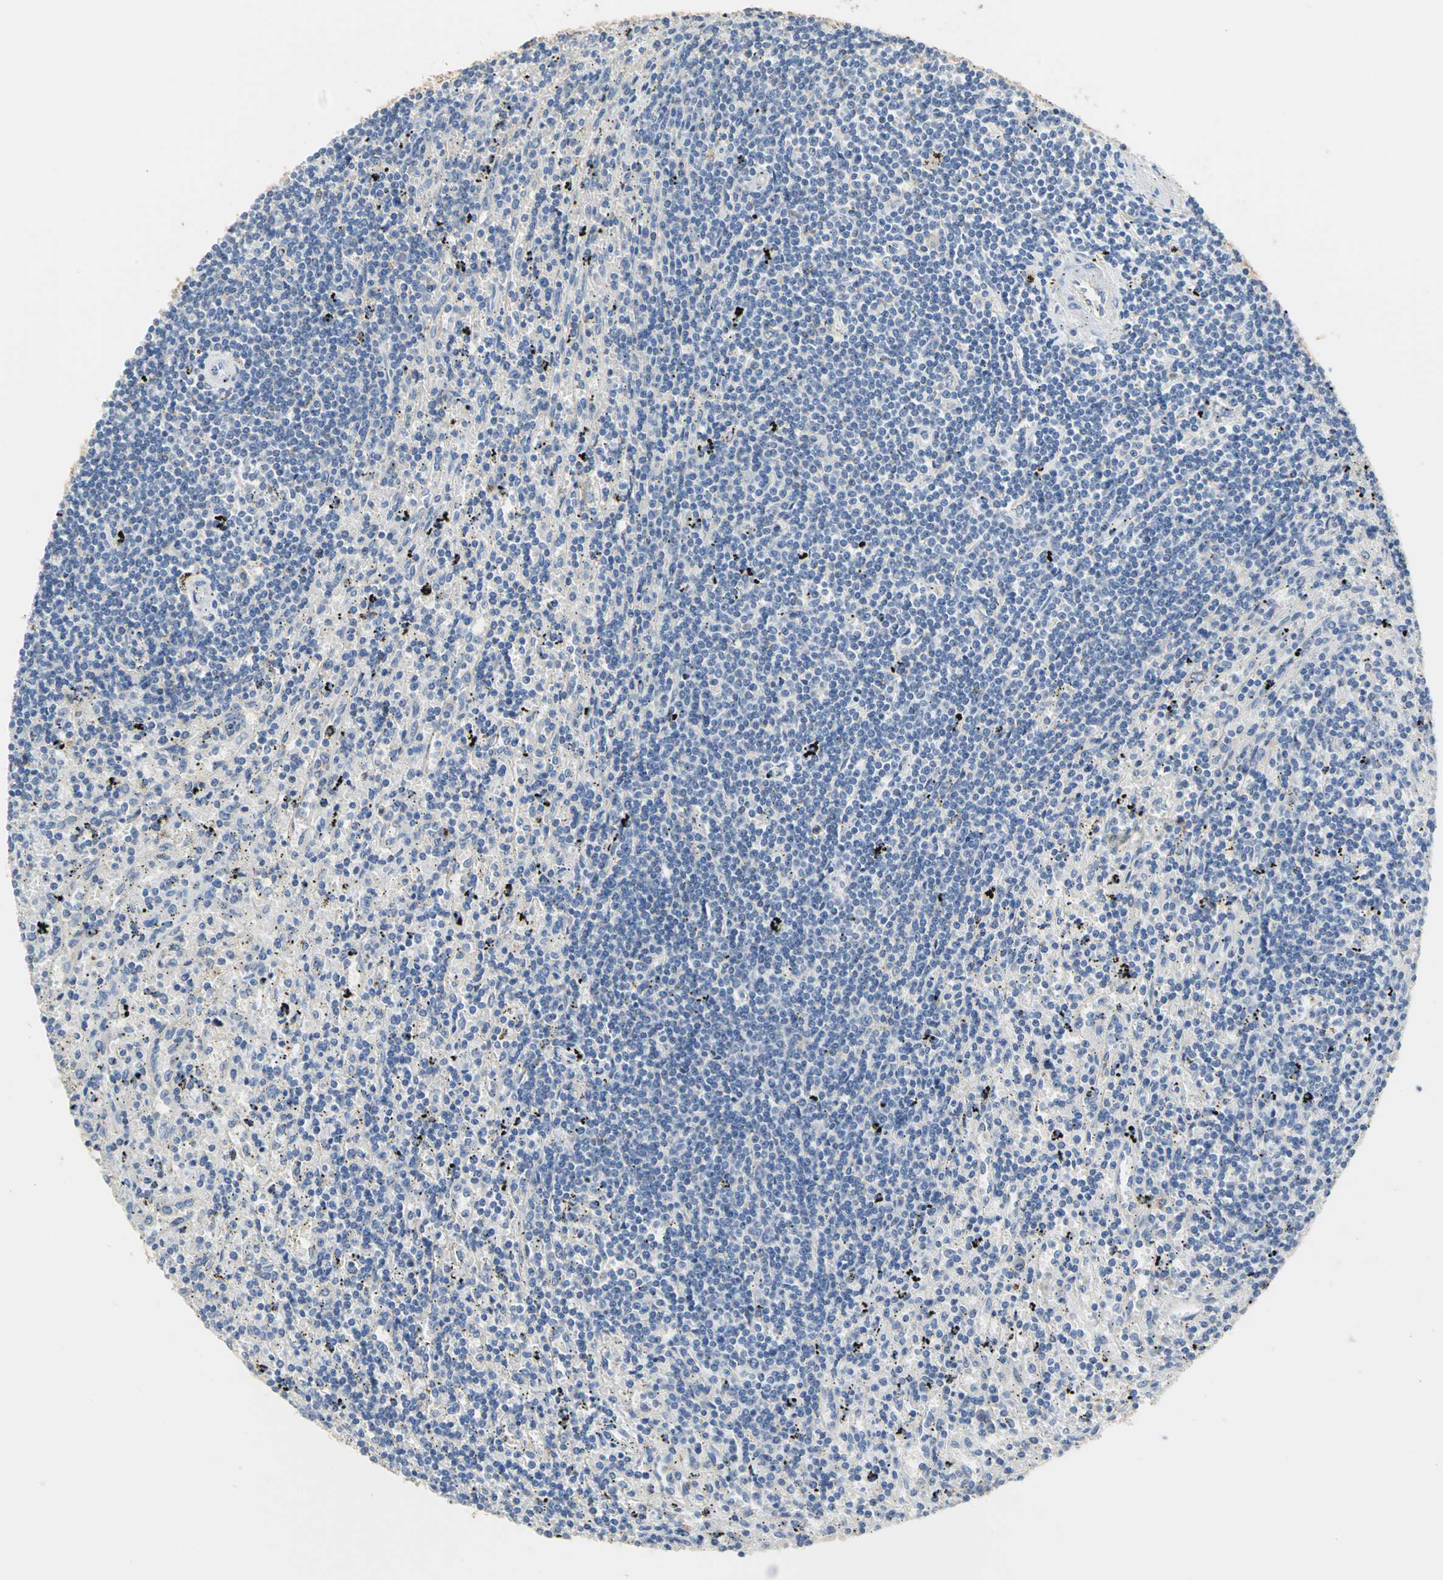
{"staining": {"intensity": "negative", "quantity": "none", "location": "none"}, "tissue": "lymphoma", "cell_type": "Tumor cells", "image_type": "cancer", "snomed": [{"axis": "morphology", "description": "Malignant lymphoma, non-Hodgkin's type, Low grade"}, {"axis": "topography", "description": "Spleen"}], "caption": "A micrograph of human lymphoma is negative for staining in tumor cells.", "gene": "GYG2", "patient": {"sex": "male", "age": 76}}